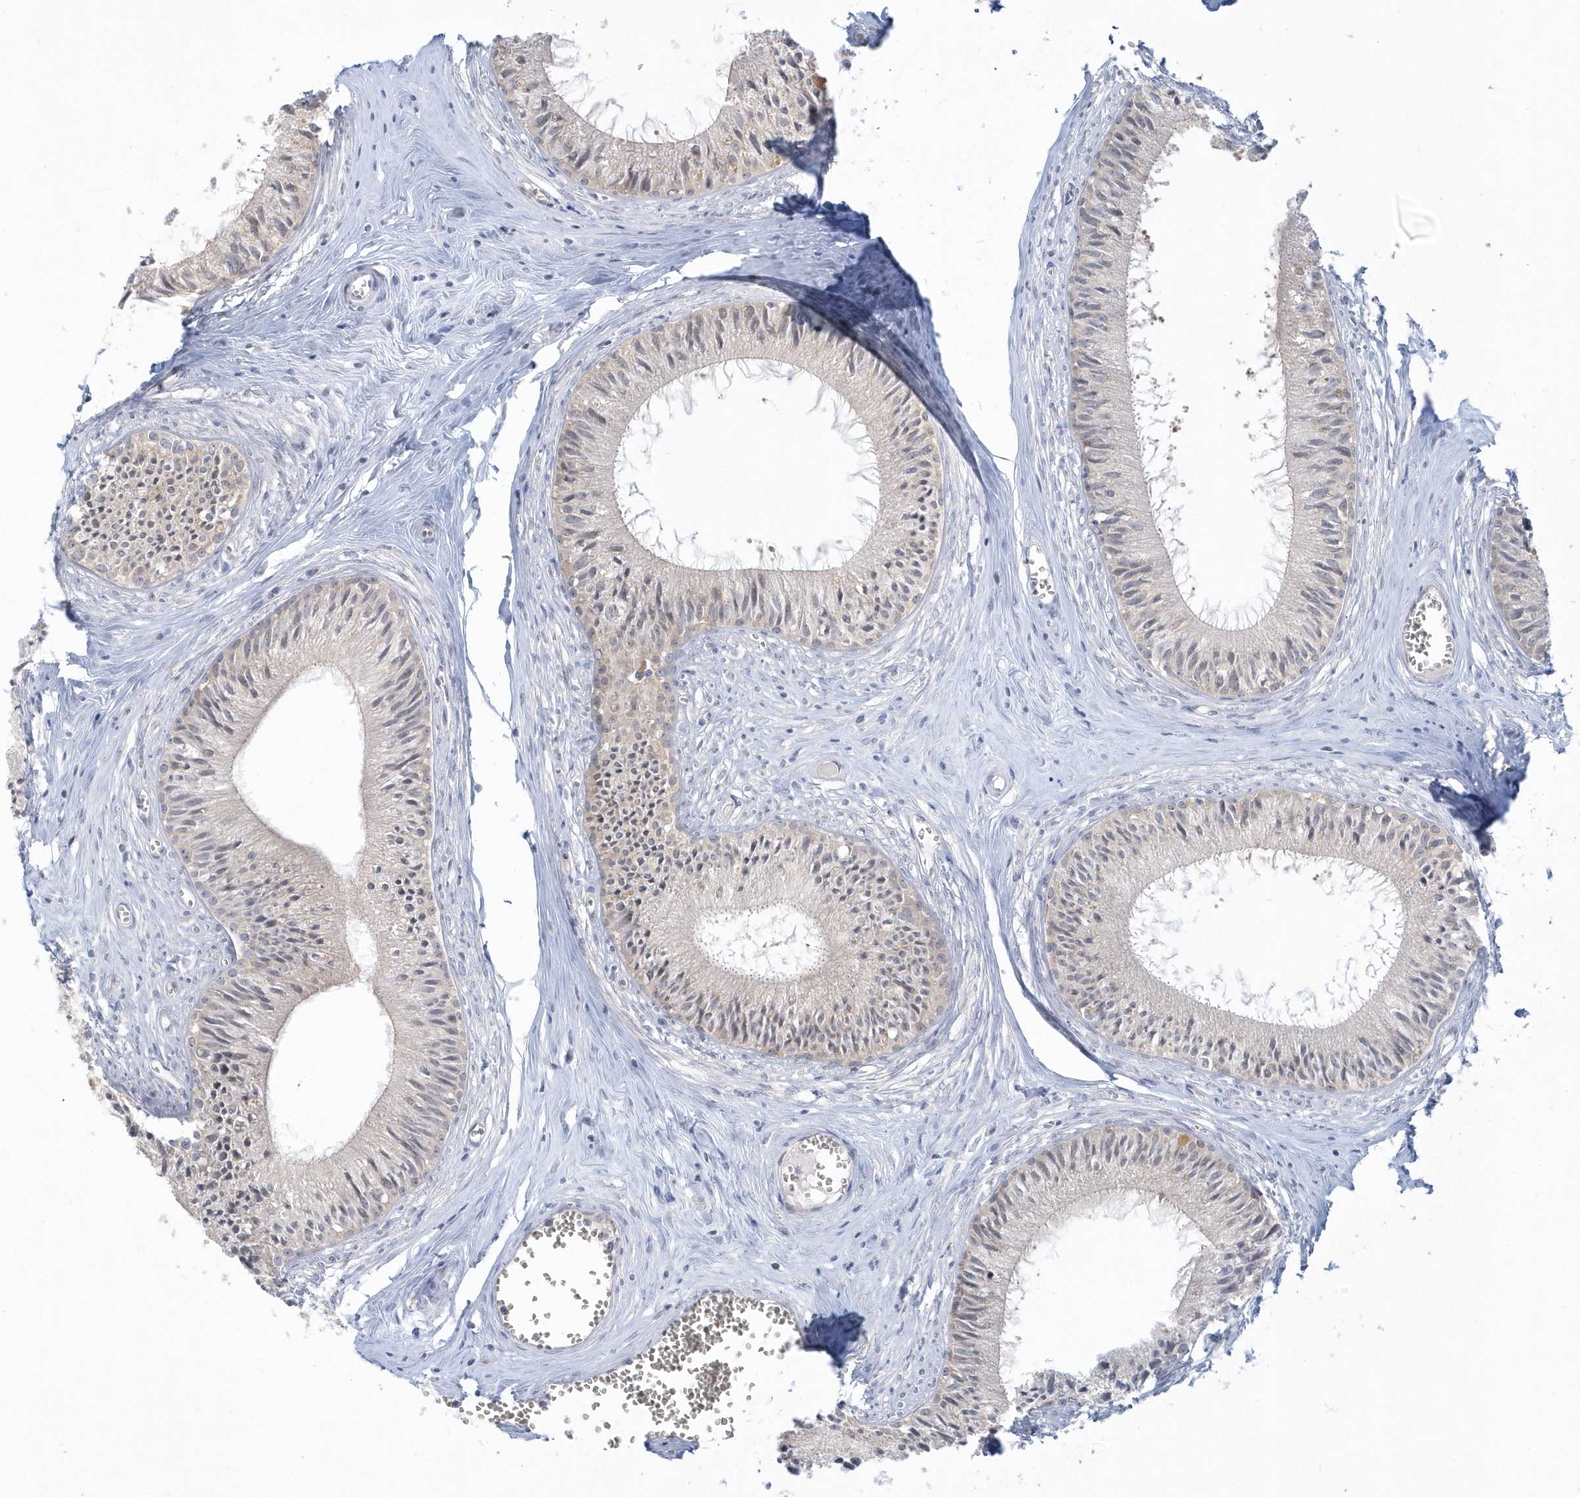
{"staining": {"intensity": "moderate", "quantity": "25%-75%", "location": "cytoplasmic/membranous"}, "tissue": "epididymis", "cell_type": "Glandular cells", "image_type": "normal", "snomed": [{"axis": "morphology", "description": "Normal tissue, NOS"}, {"axis": "topography", "description": "Epididymis"}], "caption": "Immunohistochemistry (DAB (3,3'-diaminobenzidine)) staining of unremarkable epididymis displays moderate cytoplasmic/membranous protein staining in approximately 25%-75% of glandular cells. The staining was performed using DAB, with brown indicating positive protein expression. Nuclei are stained blue with hematoxylin.", "gene": "RNF7", "patient": {"sex": "male", "age": 36}}